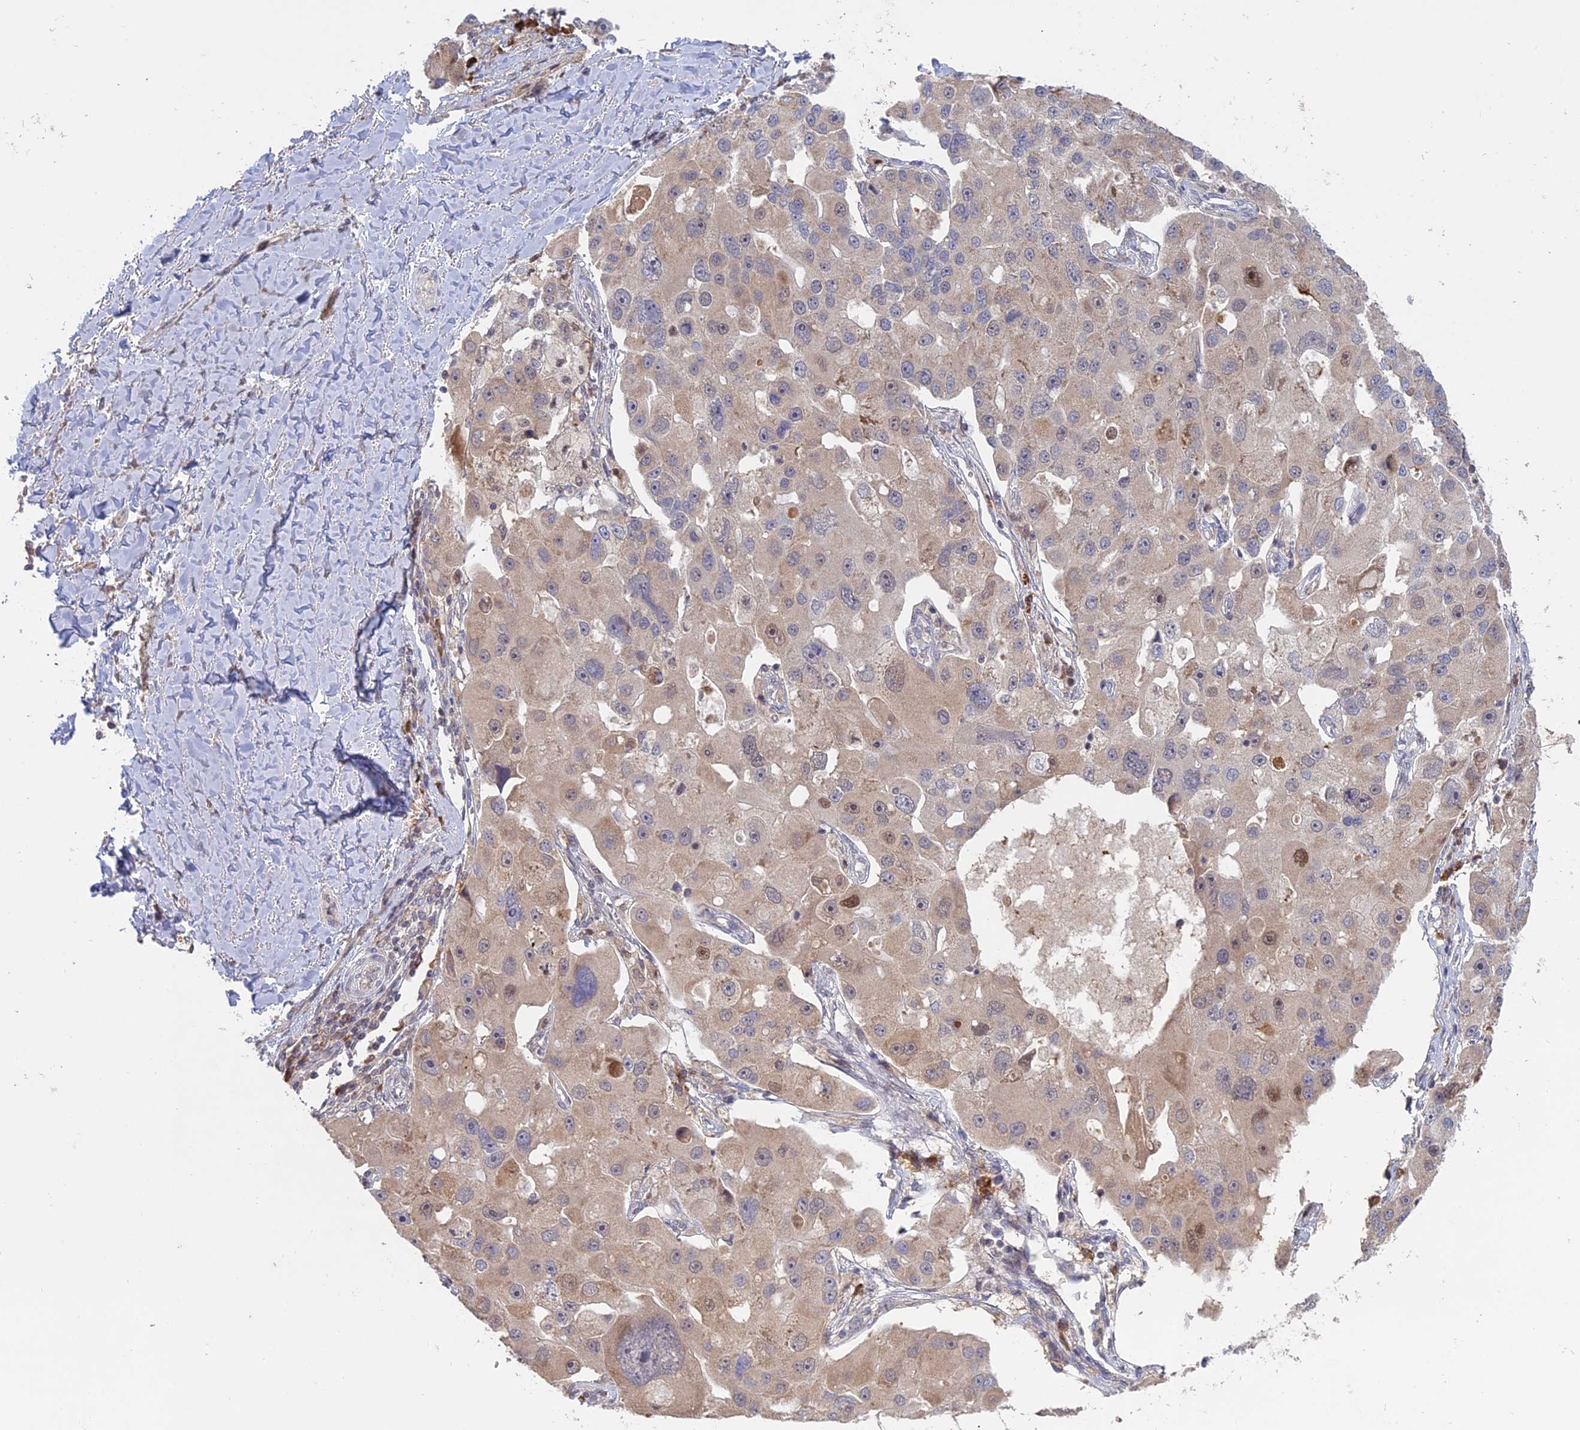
{"staining": {"intensity": "weak", "quantity": "<25%", "location": "cytoplasmic/membranous"}, "tissue": "lung cancer", "cell_type": "Tumor cells", "image_type": "cancer", "snomed": [{"axis": "morphology", "description": "Adenocarcinoma, NOS"}, {"axis": "topography", "description": "Lung"}], "caption": "Immunohistochemistry image of neoplastic tissue: human lung cancer (adenocarcinoma) stained with DAB (3,3'-diaminobenzidine) displays no significant protein staining in tumor cells.", "gene": "TMEM208", "patient": {"sex": "female", "age": 54}}